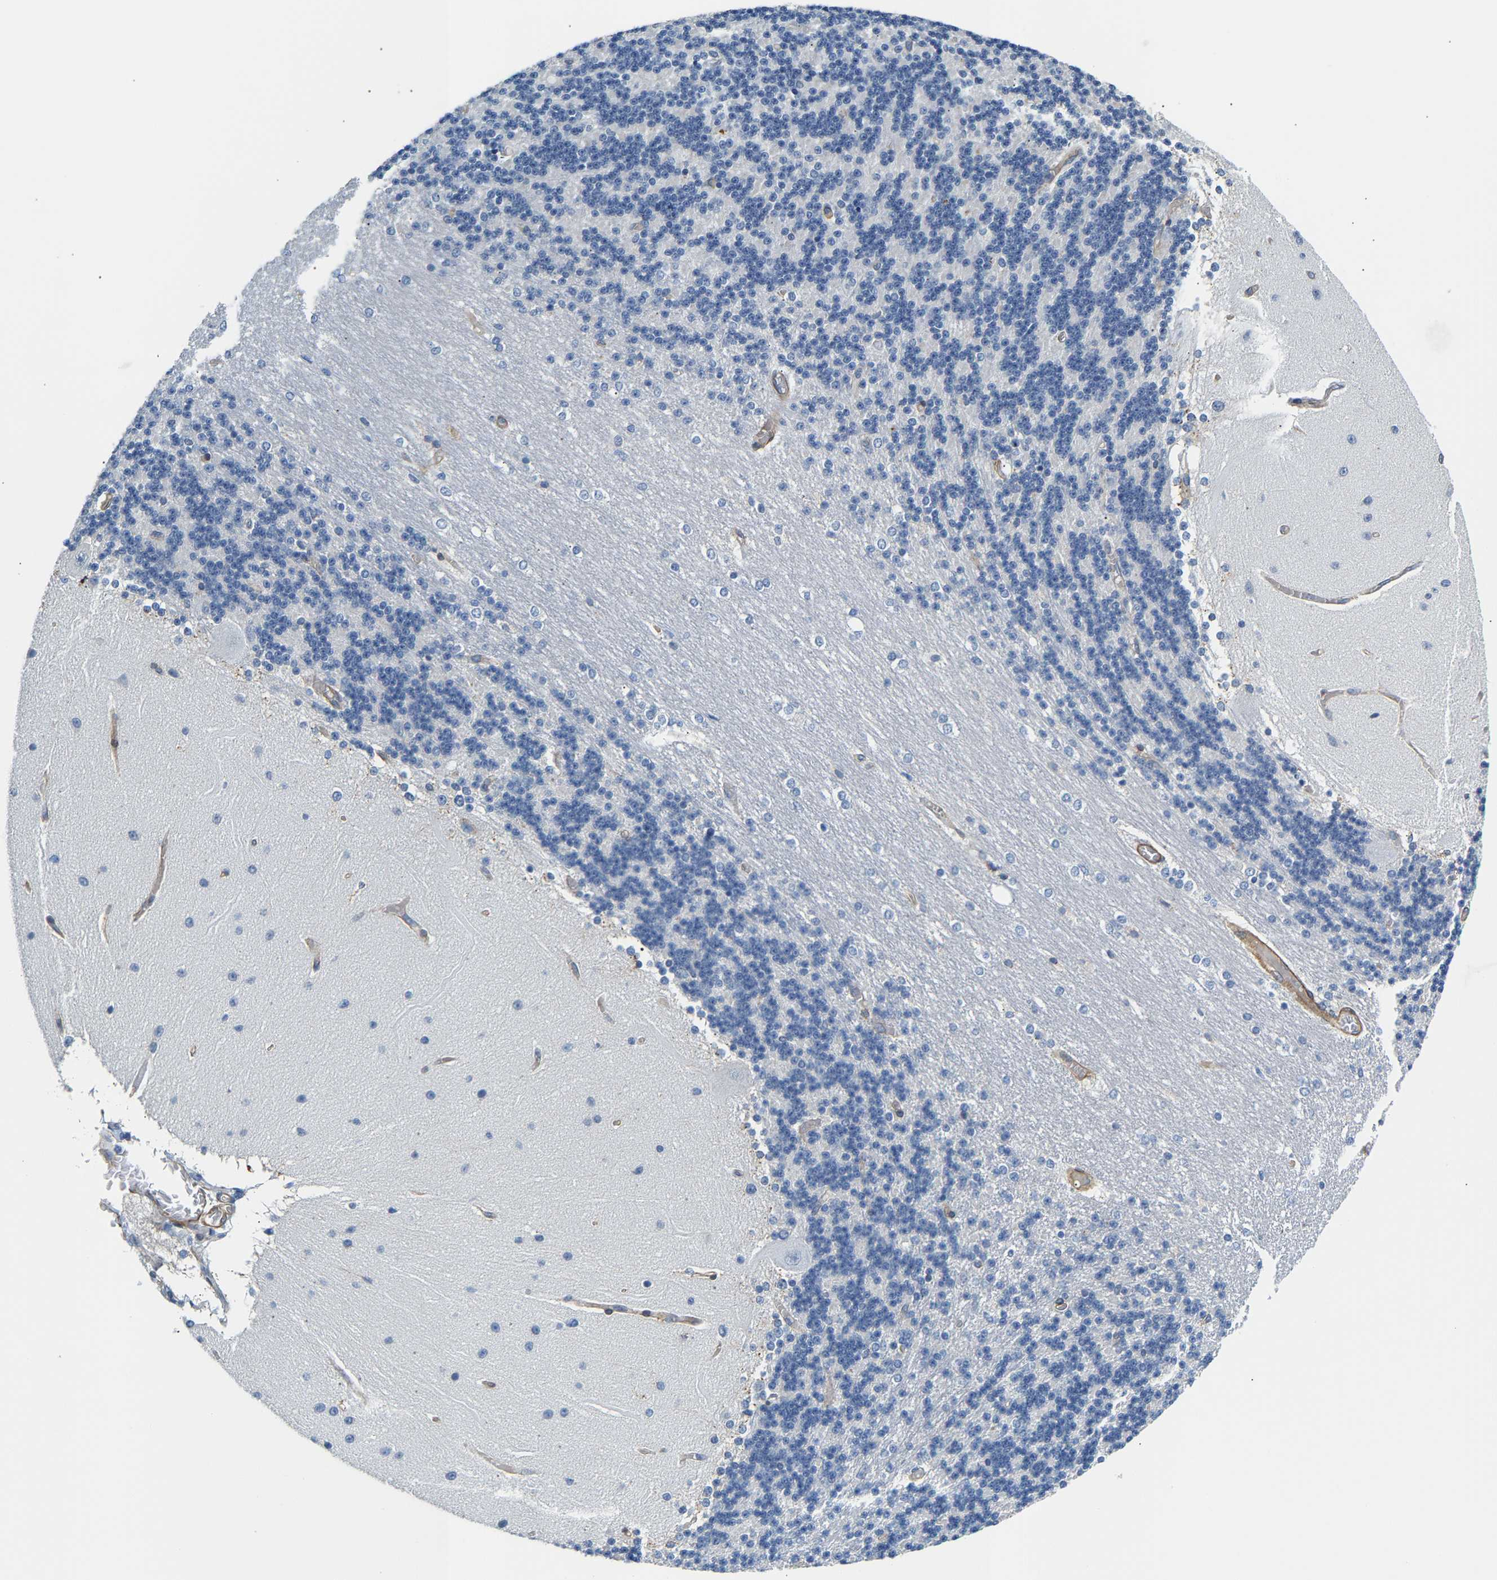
{"staining": {"intensity": "negative", "quantity": "none", "location": "none"}, "tissue": "cerebellum", "cell_type": "Cells in granular layer", "image_type": "normal", "snomed": [{"axis": "morphology", "description": "Normal tissue, NOS"}, {"axis": "topography", "description": "Cerebellum"}], "caption": "DAB (3,3'-diaminobenzidine) immunohistochemical staining of unremarkable cerebellum displays no significant positivity in cells in granular layer.", "gene": "PAWR", "patient": {"sex": "female", "age": 54}}